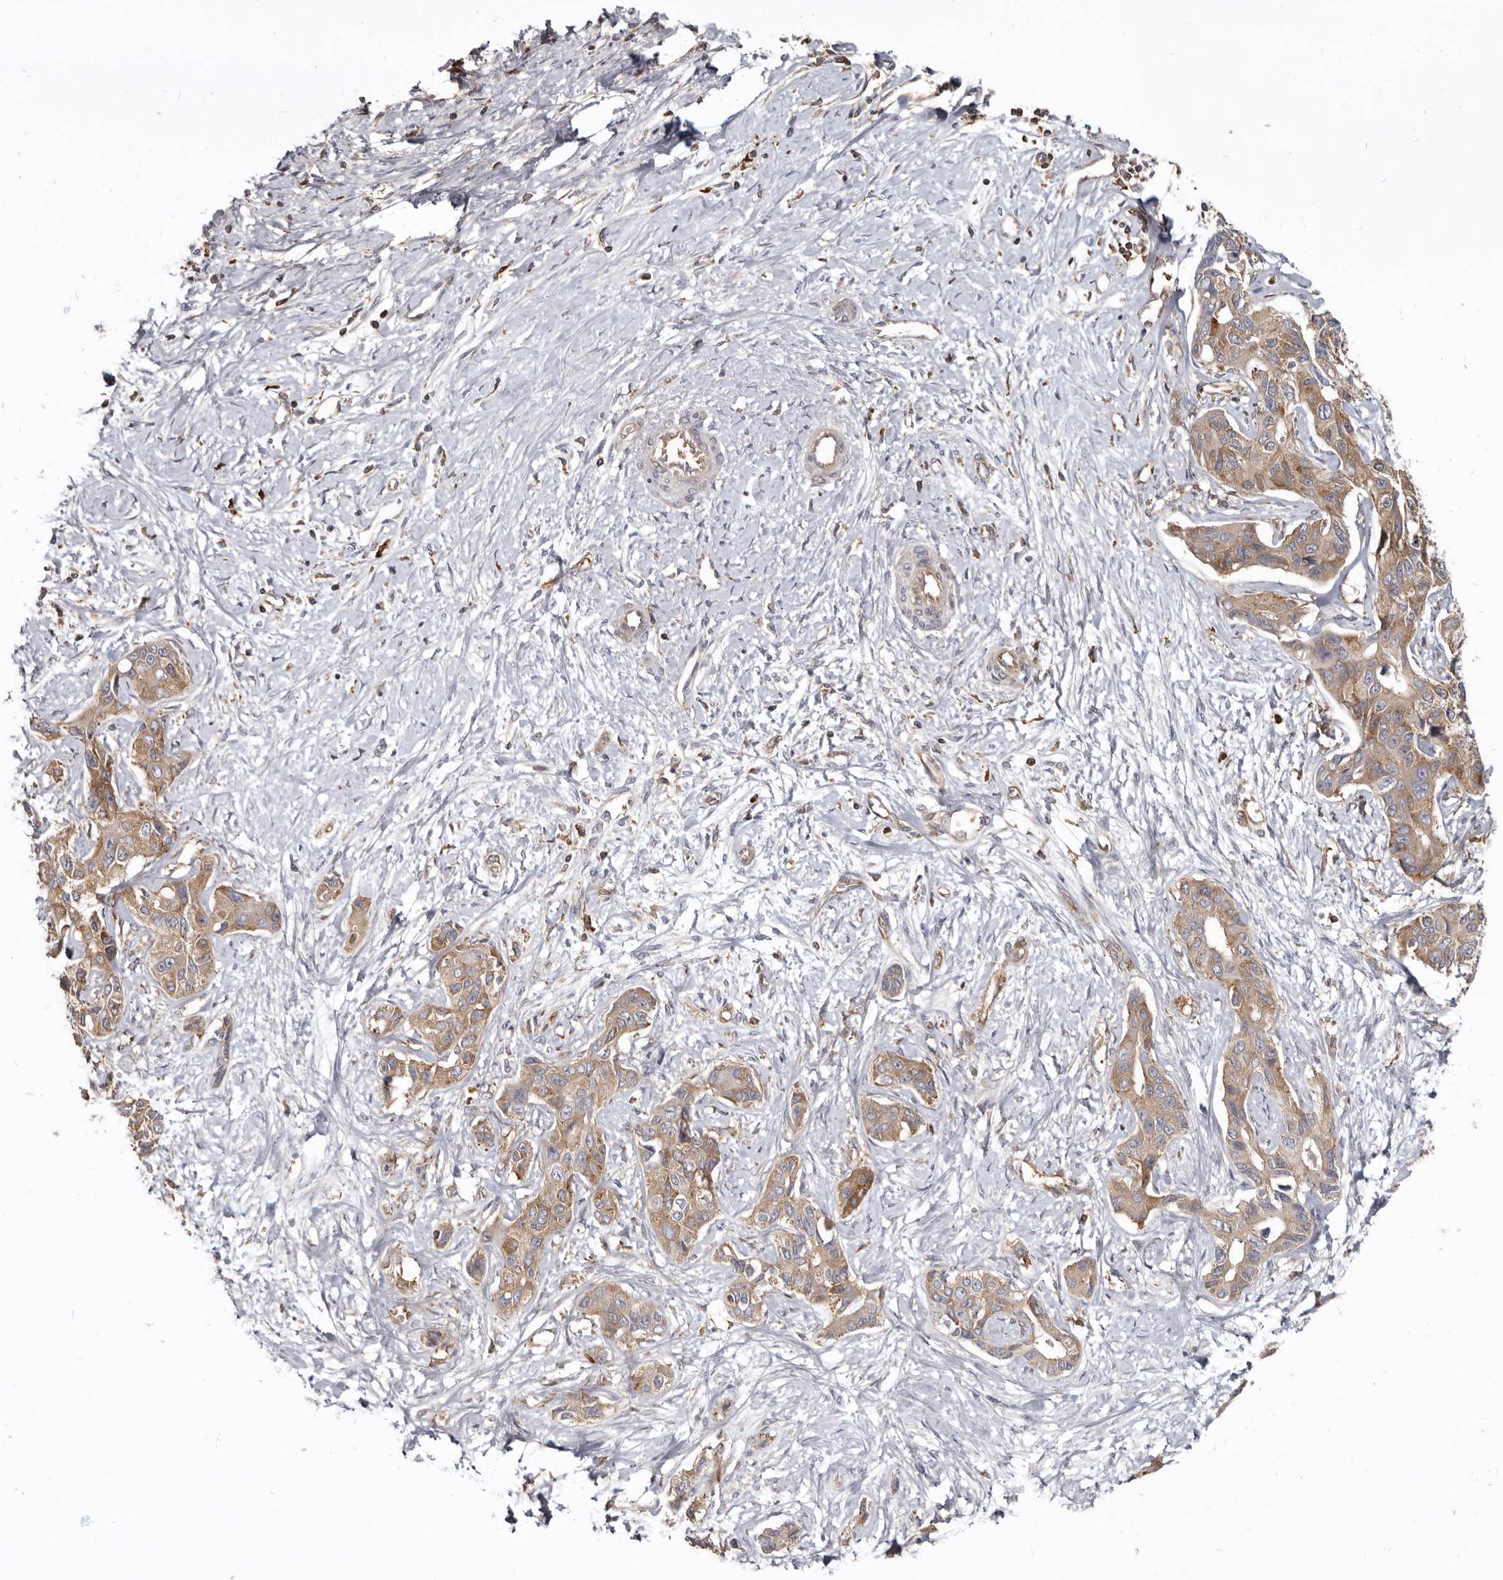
{"staining": {"intensity": "weak", "quantity": ">75%", "location": "cytoplasmic/membranous"}, "tissue": "liver cancer", "cell_type": "Tumor cells", "image_type": "cancer", "snomed": [{"axis": "morphology", "description": "Cholangiocarcinoma"}, {"axis": "topography", "description": "Liver"}], "caption": "High-magnification brightfield microscopy of liver cholangiocarcinoma stained with DAB (3,3'-diaminobenzidine) (brown) and counterstained with hematoxylin (blue). tumor cells exhibit weak cytoplasmic/membranous expression is seen in approximately>75% of cells.", "gene": "CBL", "patient": {"sex": "male", "age": 59}}